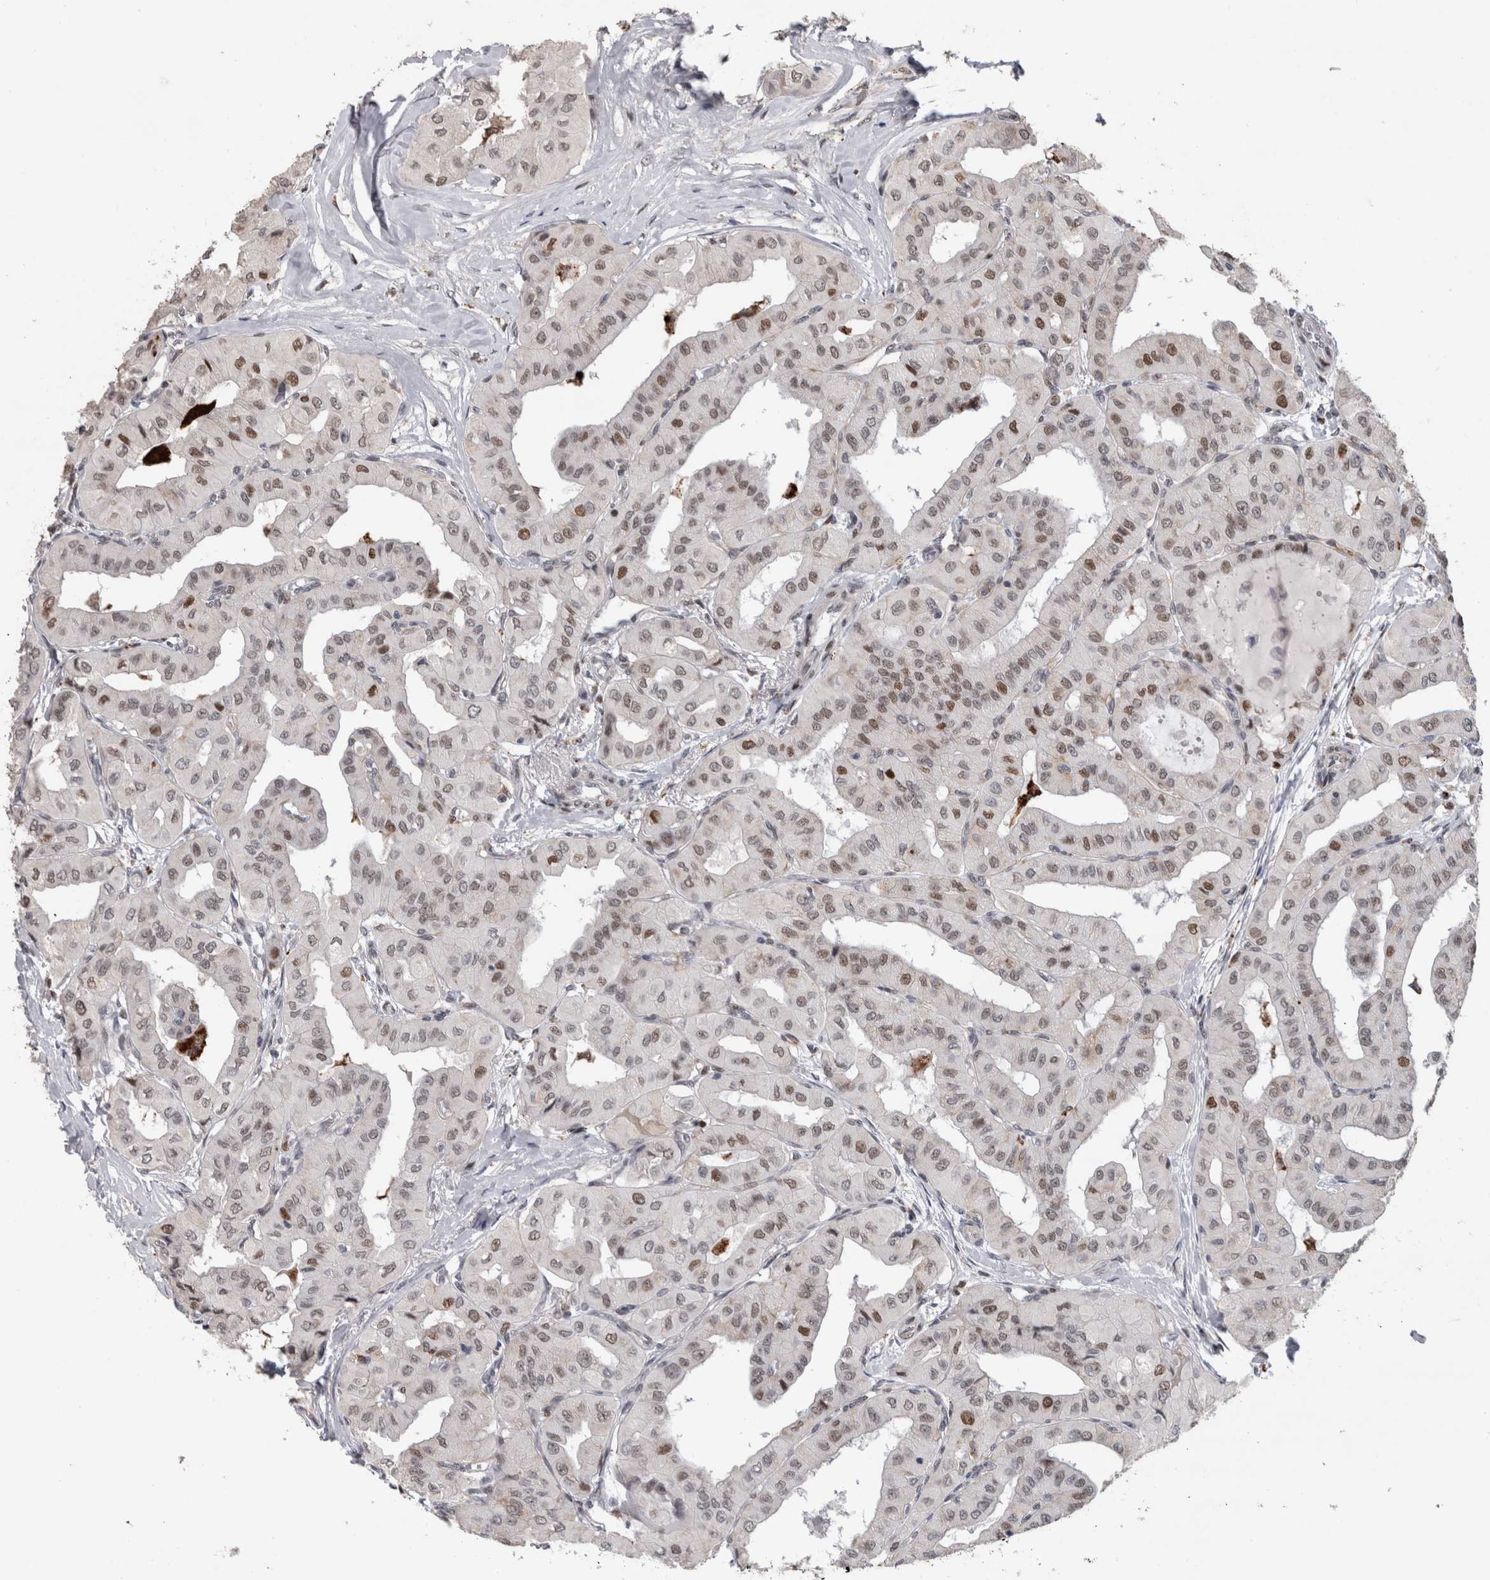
{"staining": {"intensity": "weak", "quantity": ">75%", "location": "nuclear"}, "tissue": "thyroid cancer", "cell_type": "Tumor cells", "image_type": "cancer", "snomed": [{"axis": "morphology", "description": "Papillary adenocarcinoma, NOS"}, {"axis": "topography", "description": "Thyroid gland"}], "caption": "High-power microscopy captured an IHC histopathology image of papillary adenocarcinoma (thyroid), revealing weak nuclear expression in about >75% of tumor cells. The staining was performed using DAB to visualize the protein expression in brown, while the nuclei were stained in blue with hematoxylin (Magnification: 20x).", "gene": "POLD2", "patient": {"sex": "female", "age": 59}}